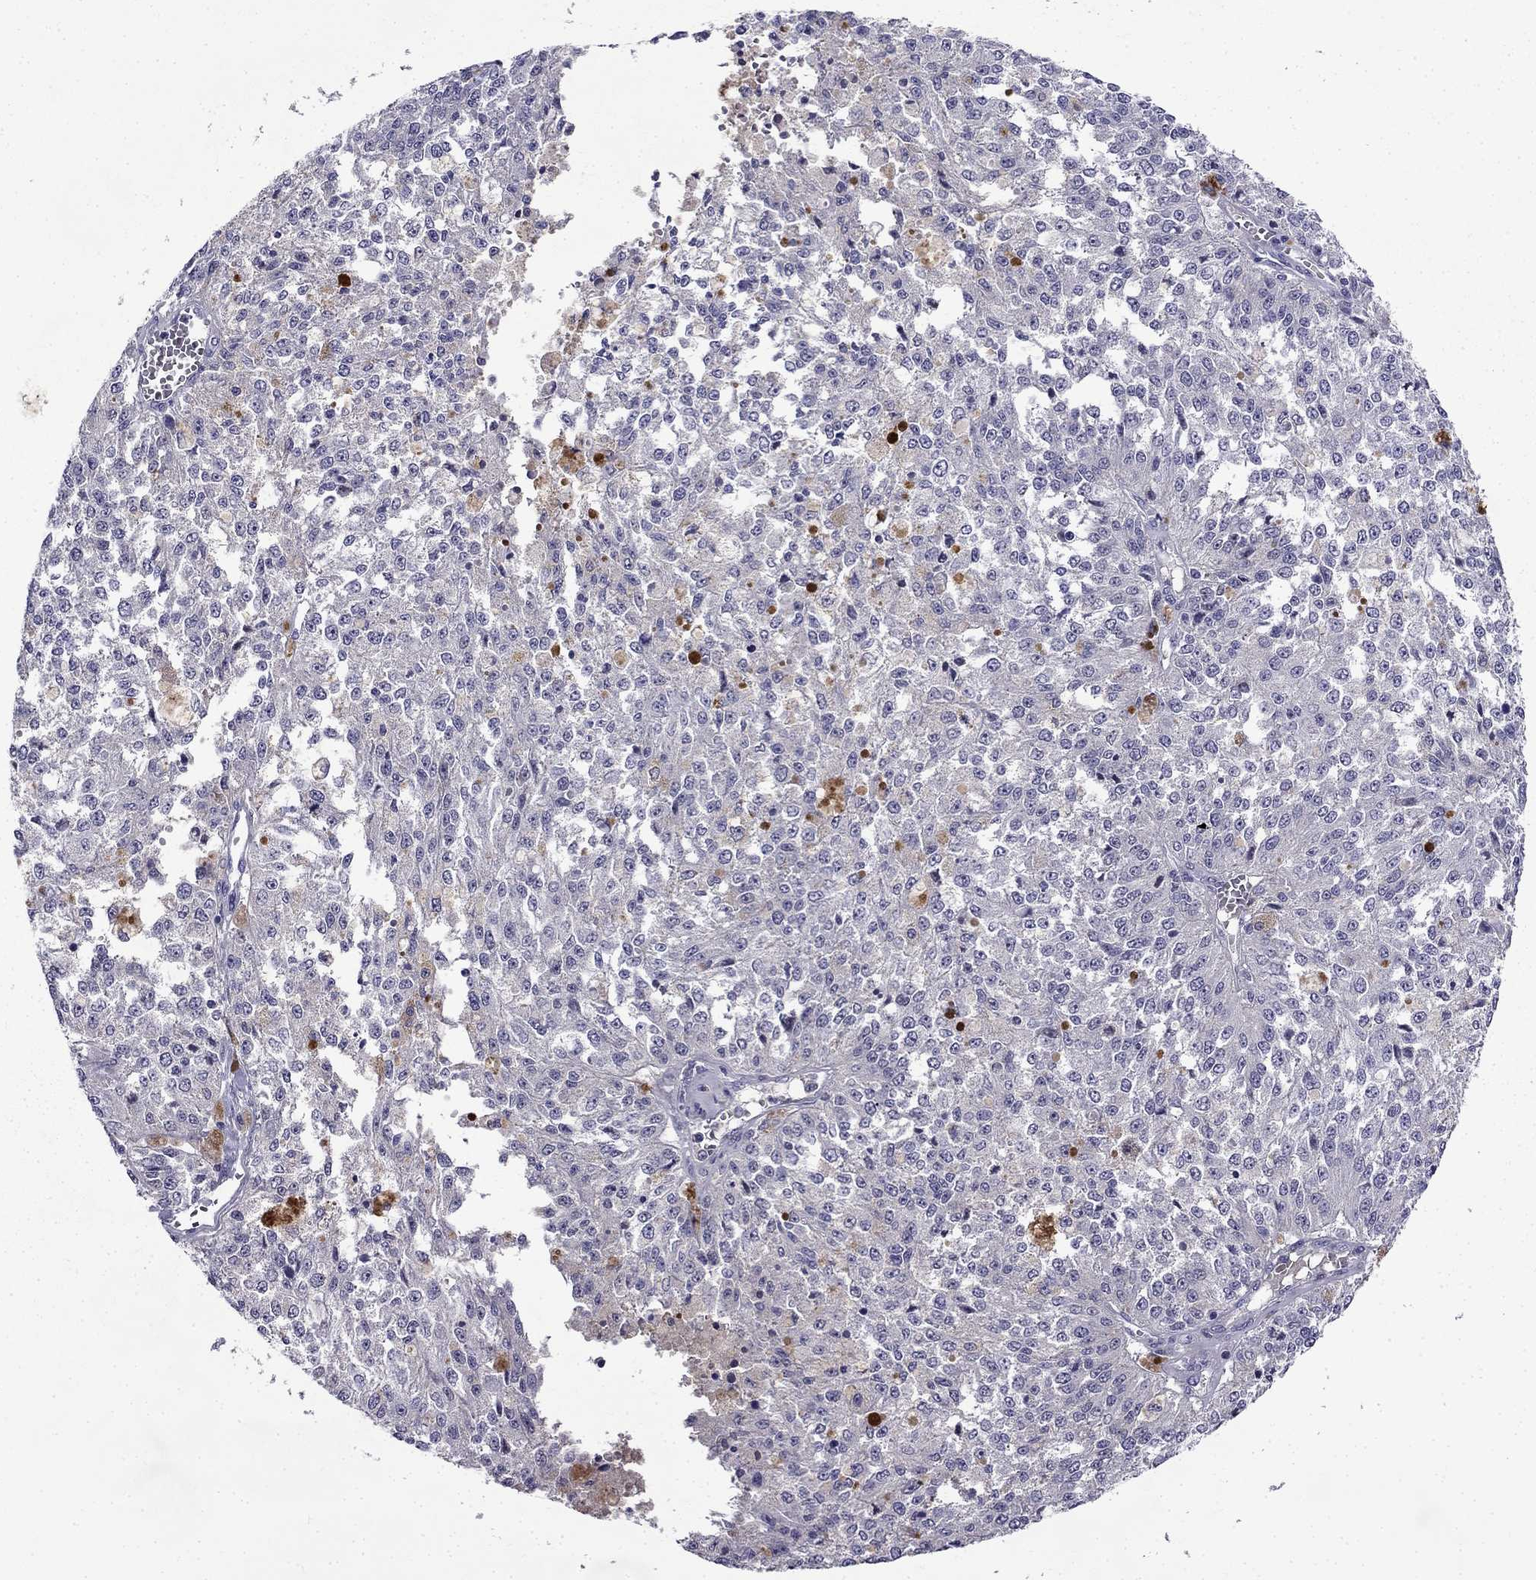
{"staining": {"intensity": "negative", "quantity": "none", "location": "none"}, "tissue": "melanoma", "cell_type": "Tumor cells", "image_type": "cancer", "snomed": [{"axis": "morphology", "description": "Malignant melanoma, Metastatic site"}, {"axis": "topography", "description": "Lymph node"}], "caption": "The photomicrograph reveals no staining of tumor cells in malignant melanoma (metastatic site).", "gene": "PI16", "patient": {"sex": "female", "age": 64}}